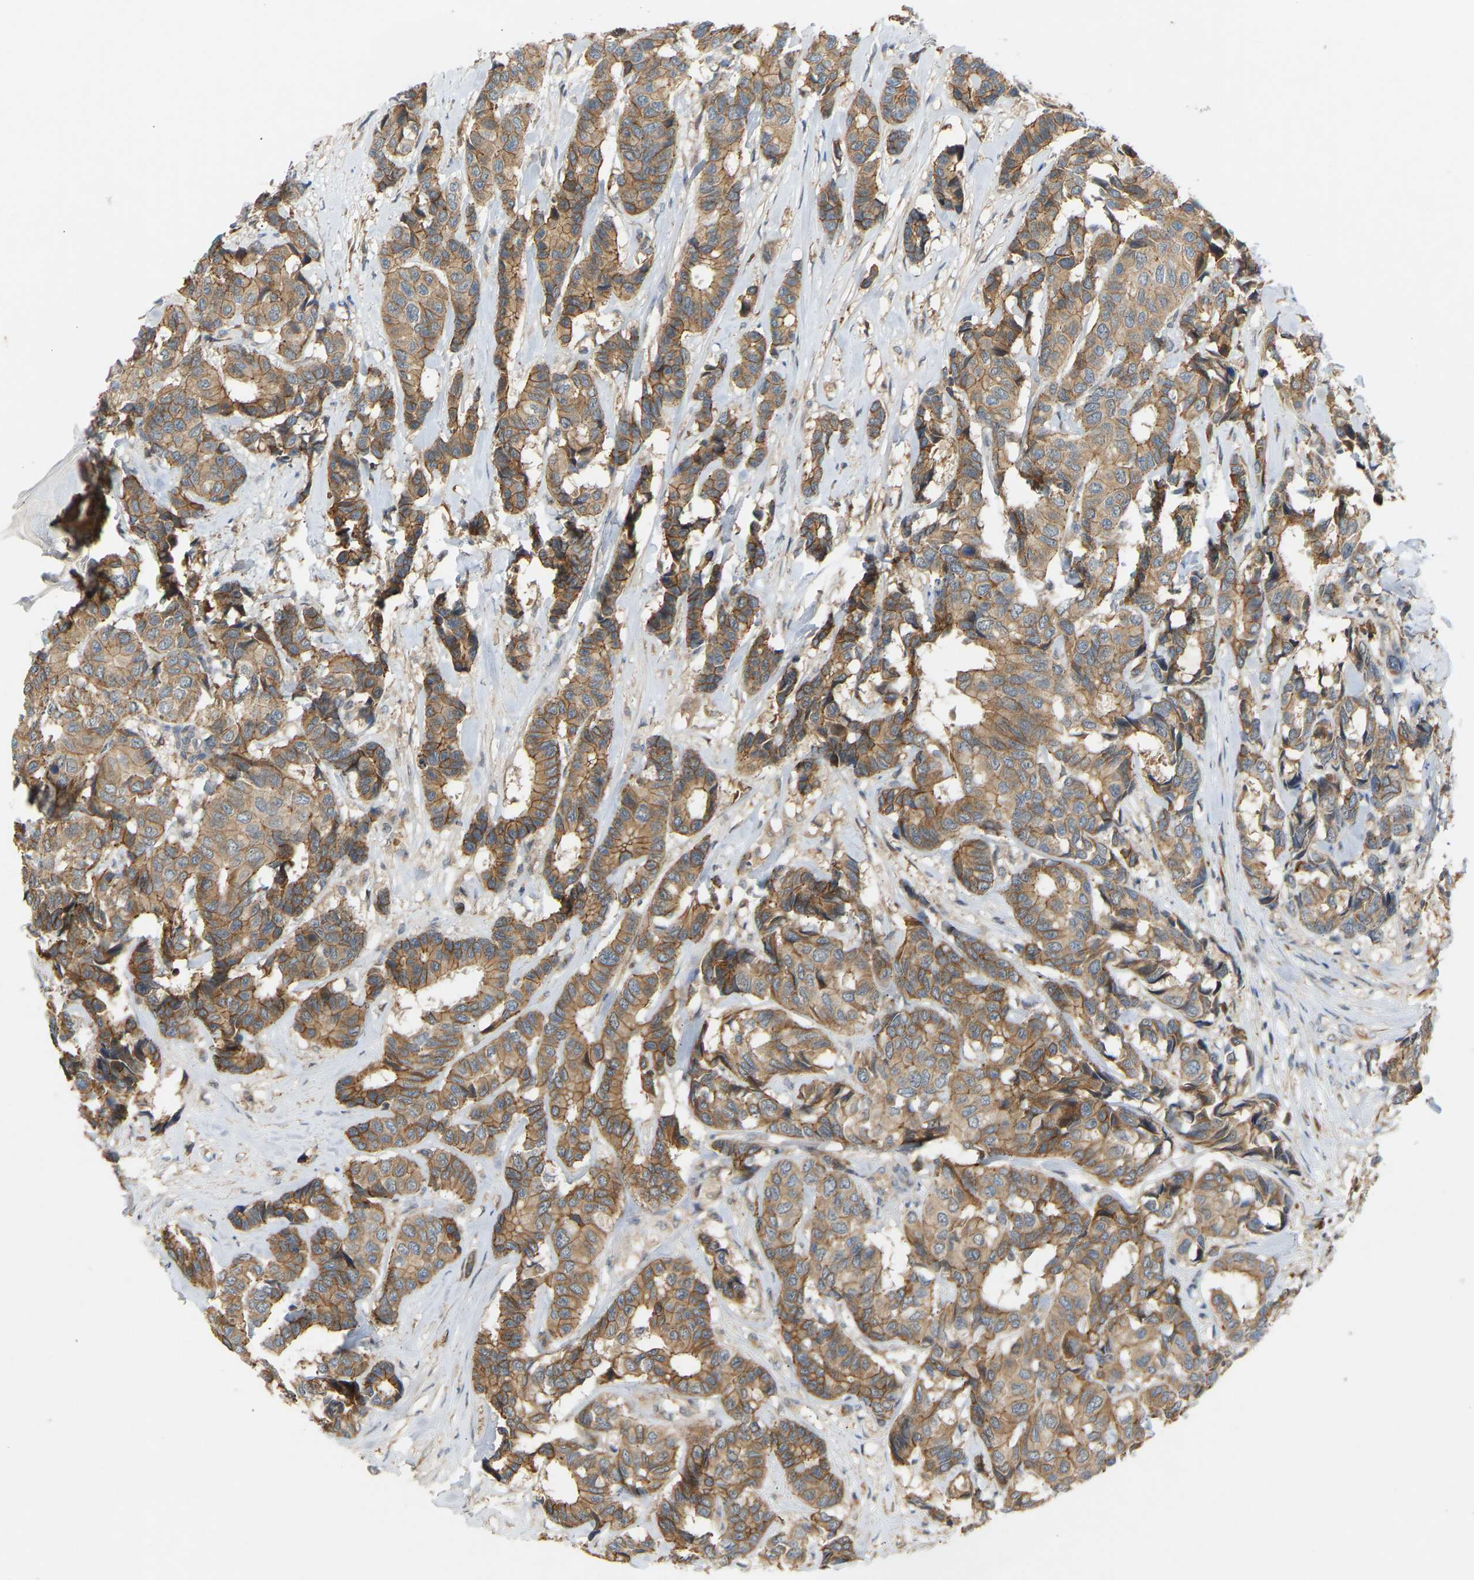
{"staining": {"intensity": "moderate", "quantity": ">75%", "location": "cytoplasmic/membranous"}, "tissue": "breast cancer", "cell_type": "Tumor cells", "image_type": "cancer", "snomed": [{"axis": "morphology", "description": "Duct carcinoma"}, {"axis": "topography", "description": "Breast"}], "caption": "A brown stain highlights moderate cytoplasmic/membranous staining of a protein in human breast cancer (invasive ductal carcinoma) tumor cells.", "gene": "PTCD1", "patient": {"sex": "female", "age": 87}}